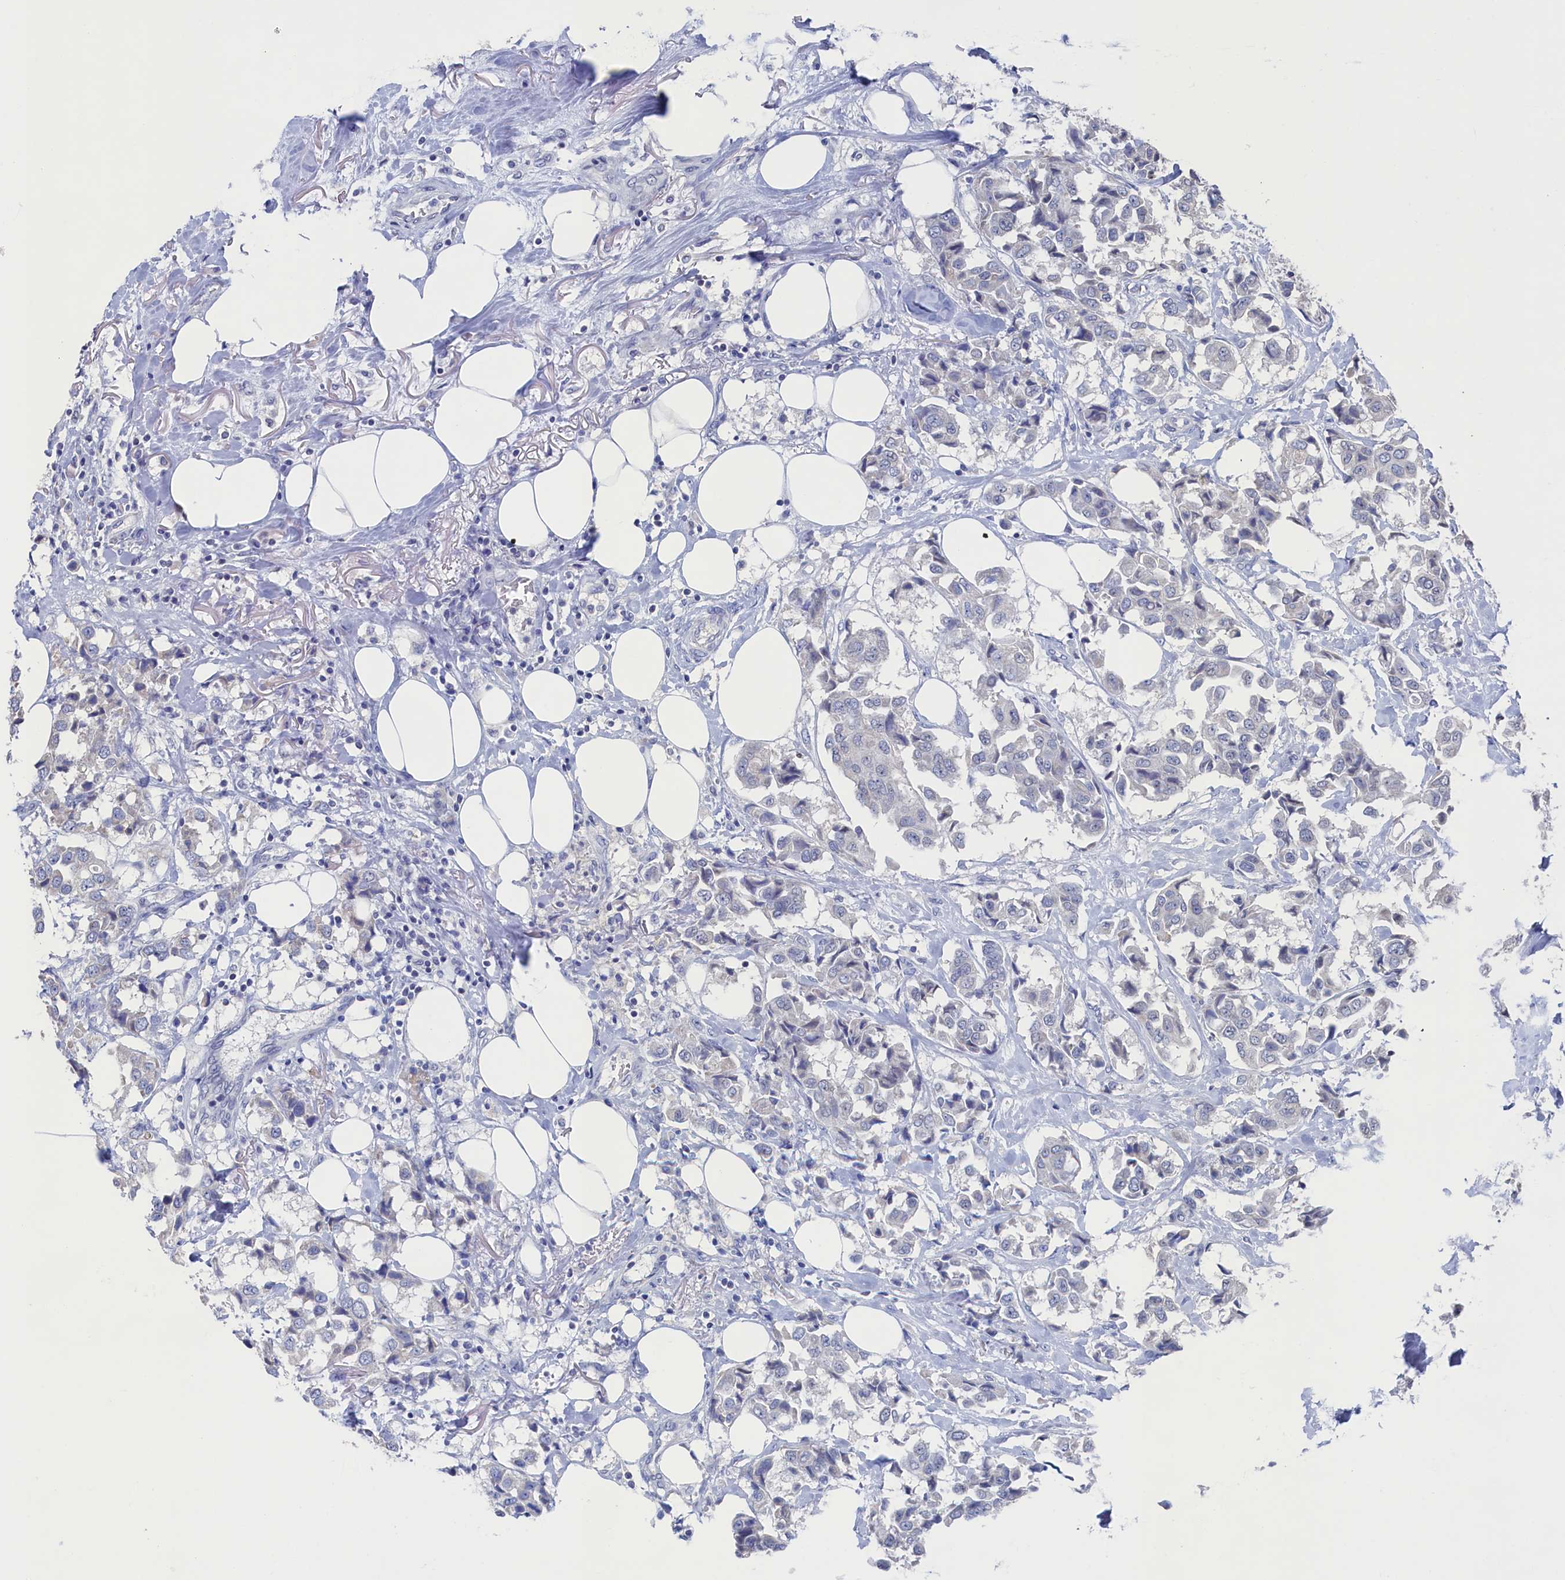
{"staining": {"intensity": "negative", "quantity": "none", "location": "none"}, "tissue": "breast cancer", "cell_type": "Tumor cells", "image_type": "cancer", "snomed": [{"axis": "morphology", "description": "Duct carcinoma"}, {"axis": "topography", "description": "Breast"}], "caption": "High magnification brightfield microscopy of intraductal carcinoma (breast) stained with DAB (brown) and counterstained with hematoxylin (blue): tumor cells show no significant staining.", "gene": "C11orf54", "patient": {"sex": "female", "age": 80}}